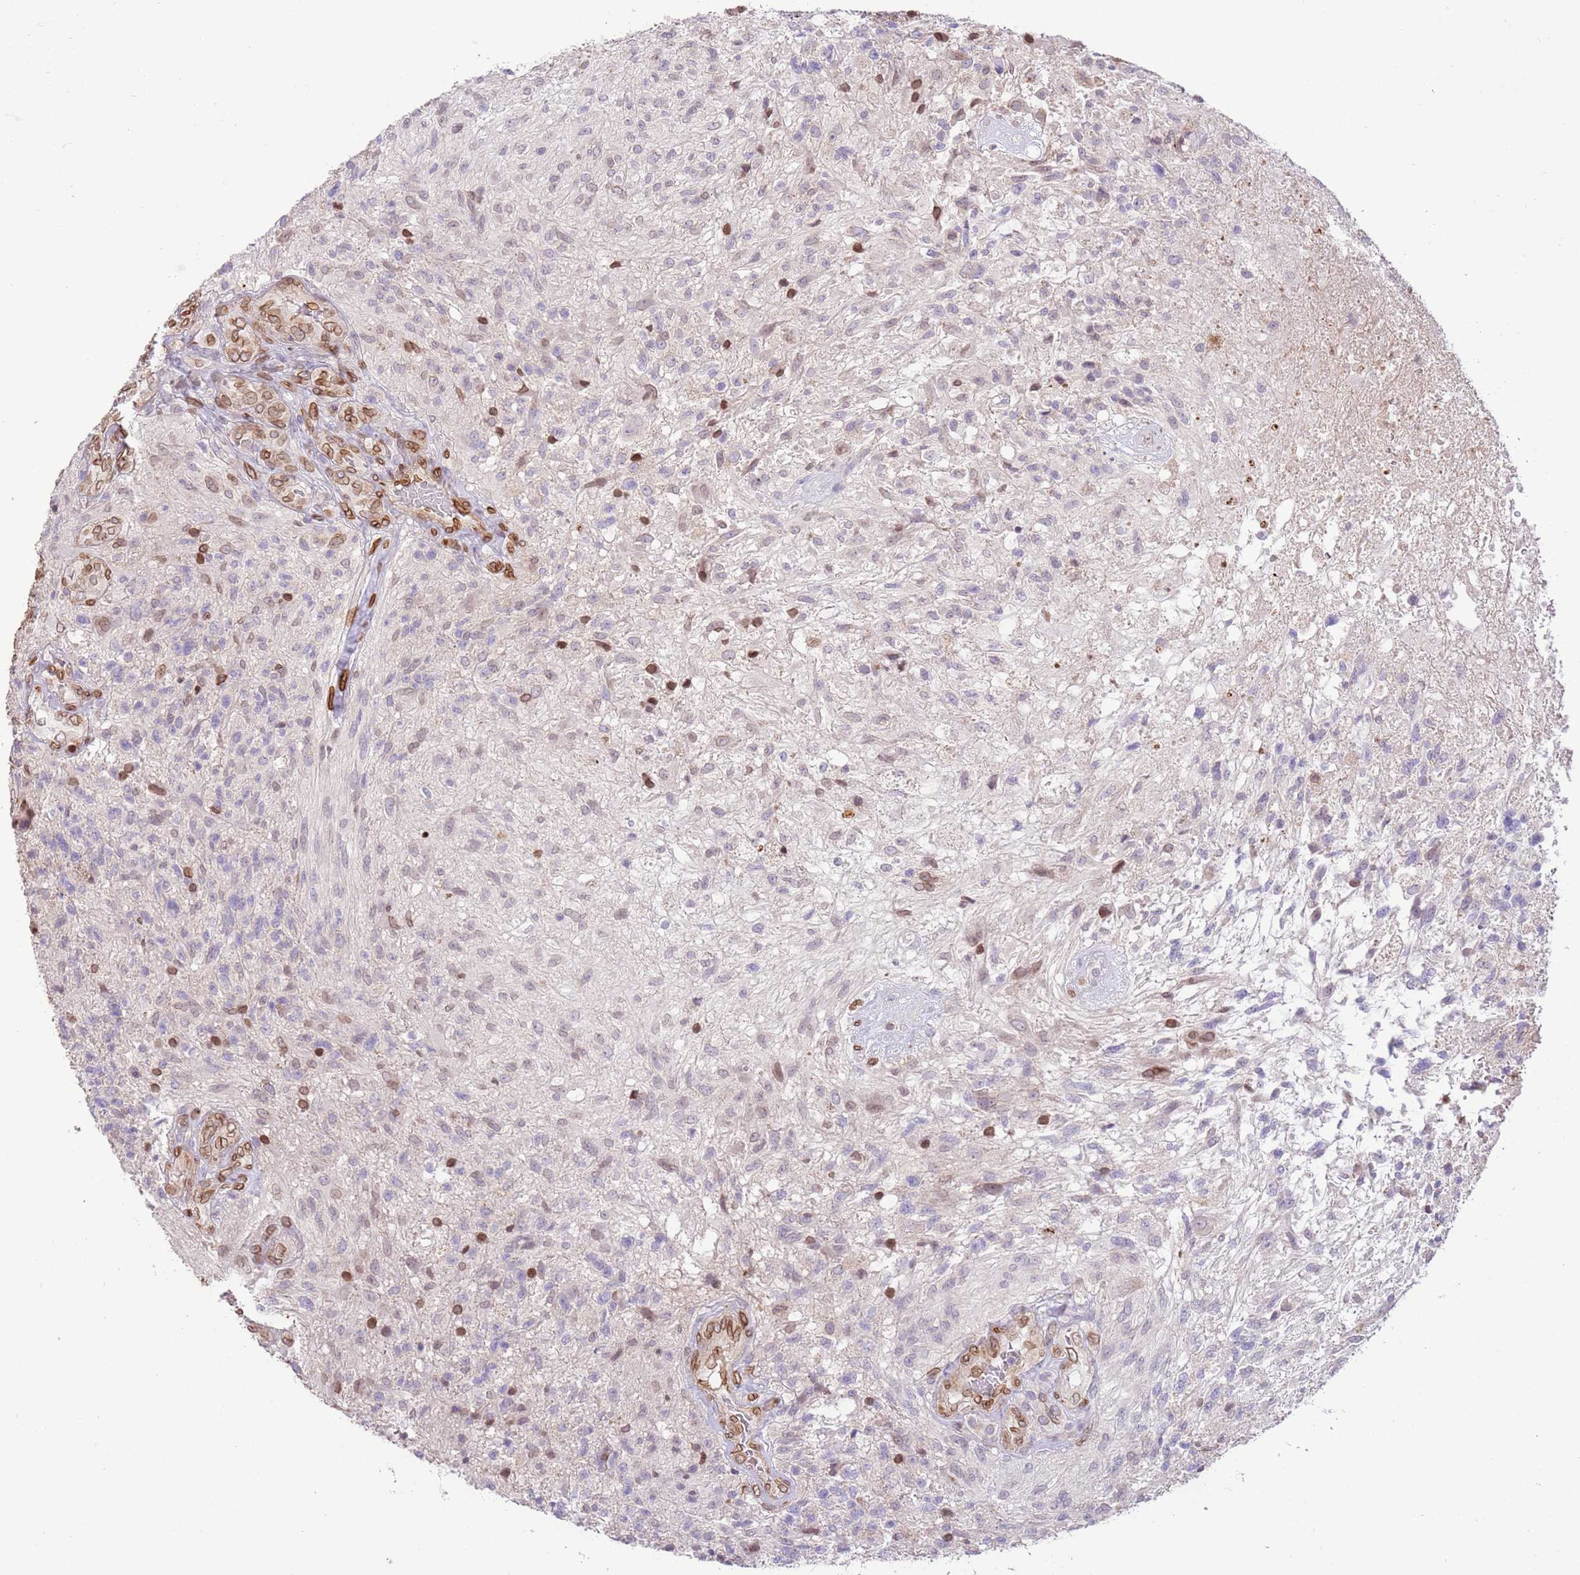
{"staining": {"intensity": "negative", "quantity": "none", "location": "none"}, "tissue": "glioma", "cell_type": "Tumor cells", "image_type": "cancer", "snomed": [{"axis": "morphology", "description": "Glioma, malignant, High grade"}, {"axis": "topography", "description": "Brain"}], "caption": "Malignant glioma (high-grade) was stained to show a protein in brown. There is no significant staining in tumor cells.", "gene": "TMEM47", "patient": {"sex": "male", "age": 56}}